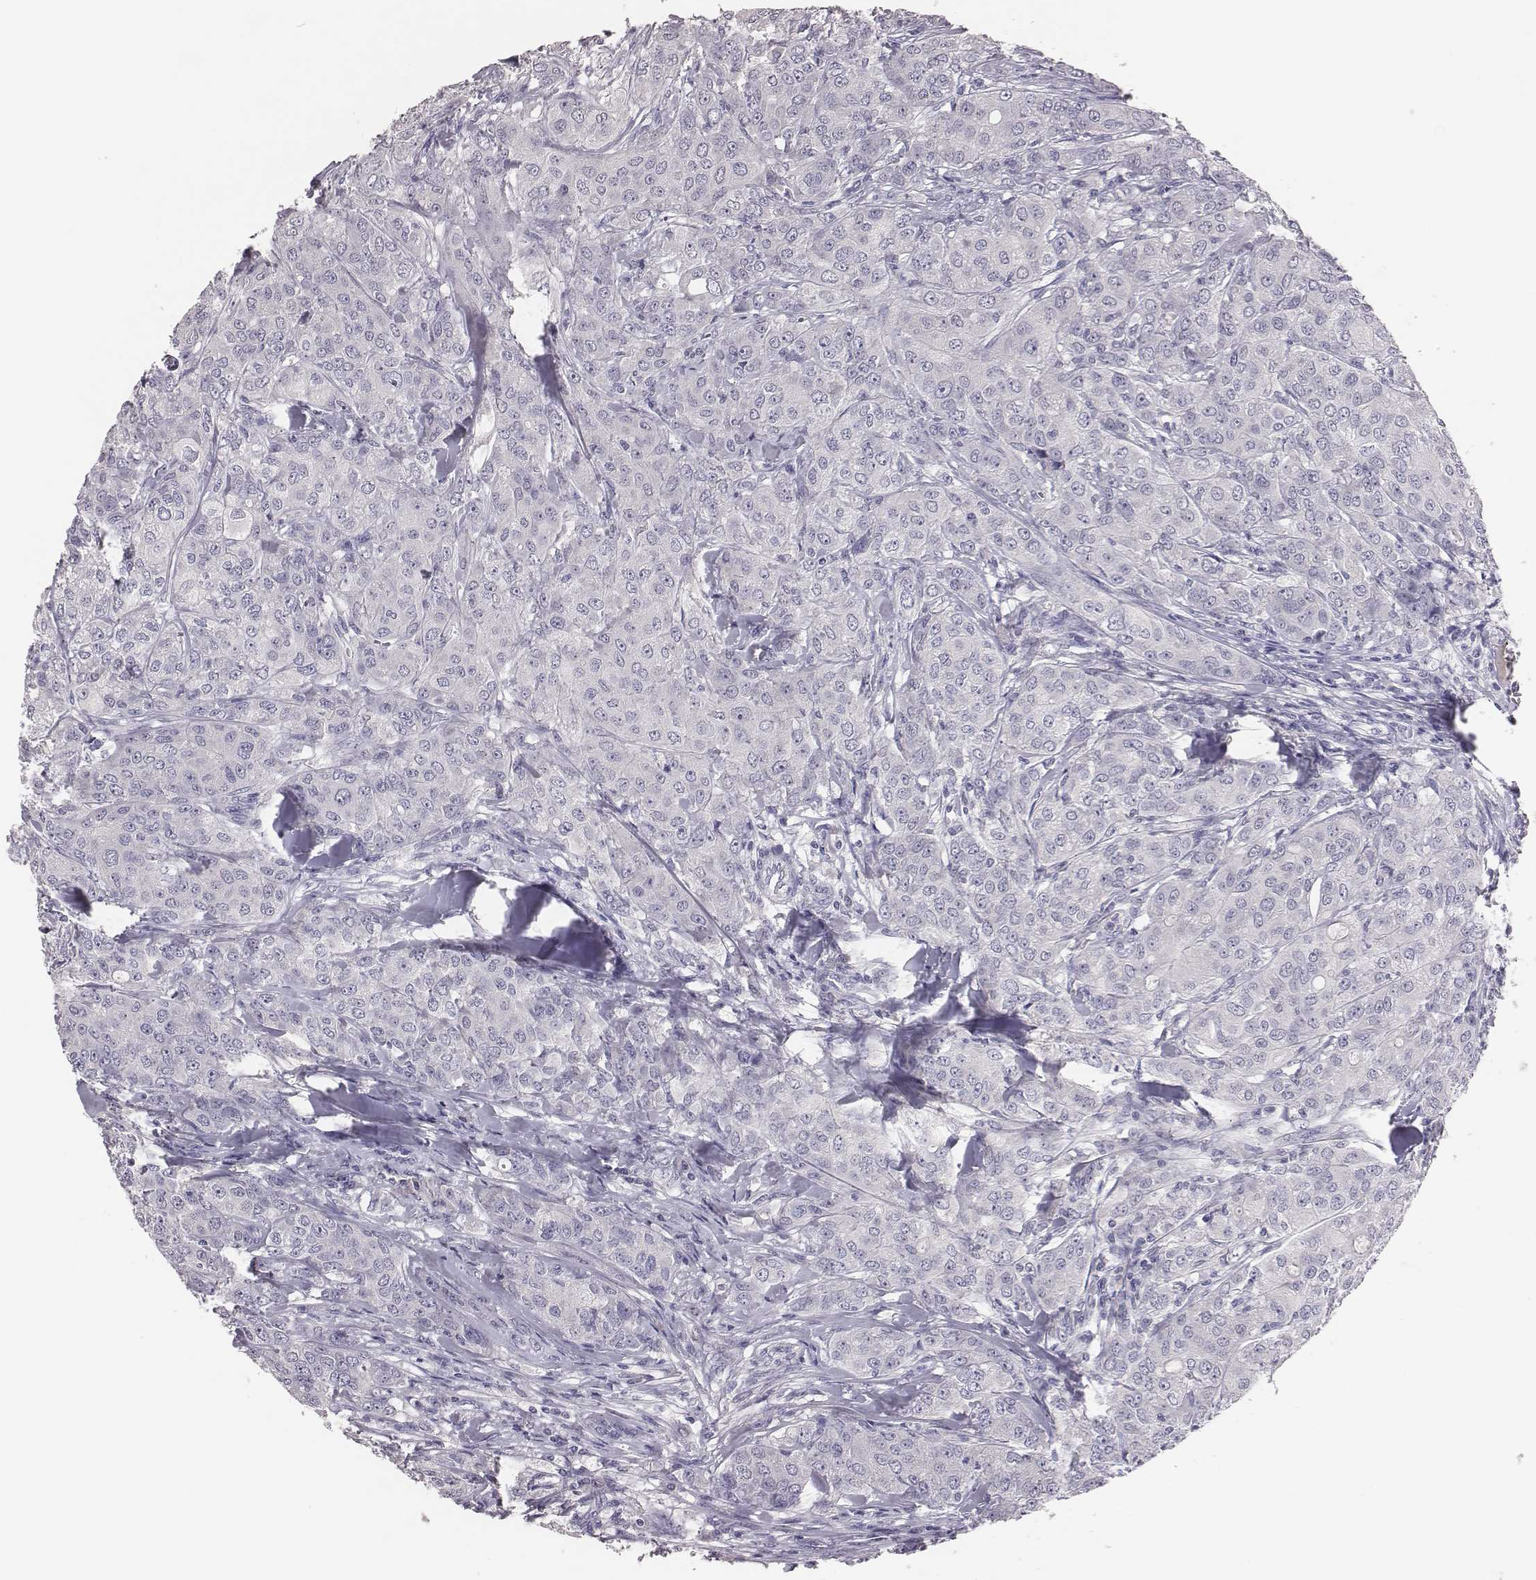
{"staining": {"intensity": "negative", "quantity": "none", "location": "none"}, "tissue": "breast cancer", "cell_type": "Tumor cells", "image_type": "cancer", "snomed": [{"axis": "morphology", "description": "Duct carcinoma"}, {"axis": "topography", "description": "Breast"}], "caption": "Human breast cancer (invasive ductal carcinoma) stained for a protein using immunohistochemistry displays no staining in tumor cells.", "gene": "EN1", "patient": {"sex": "female", "age": 43}}